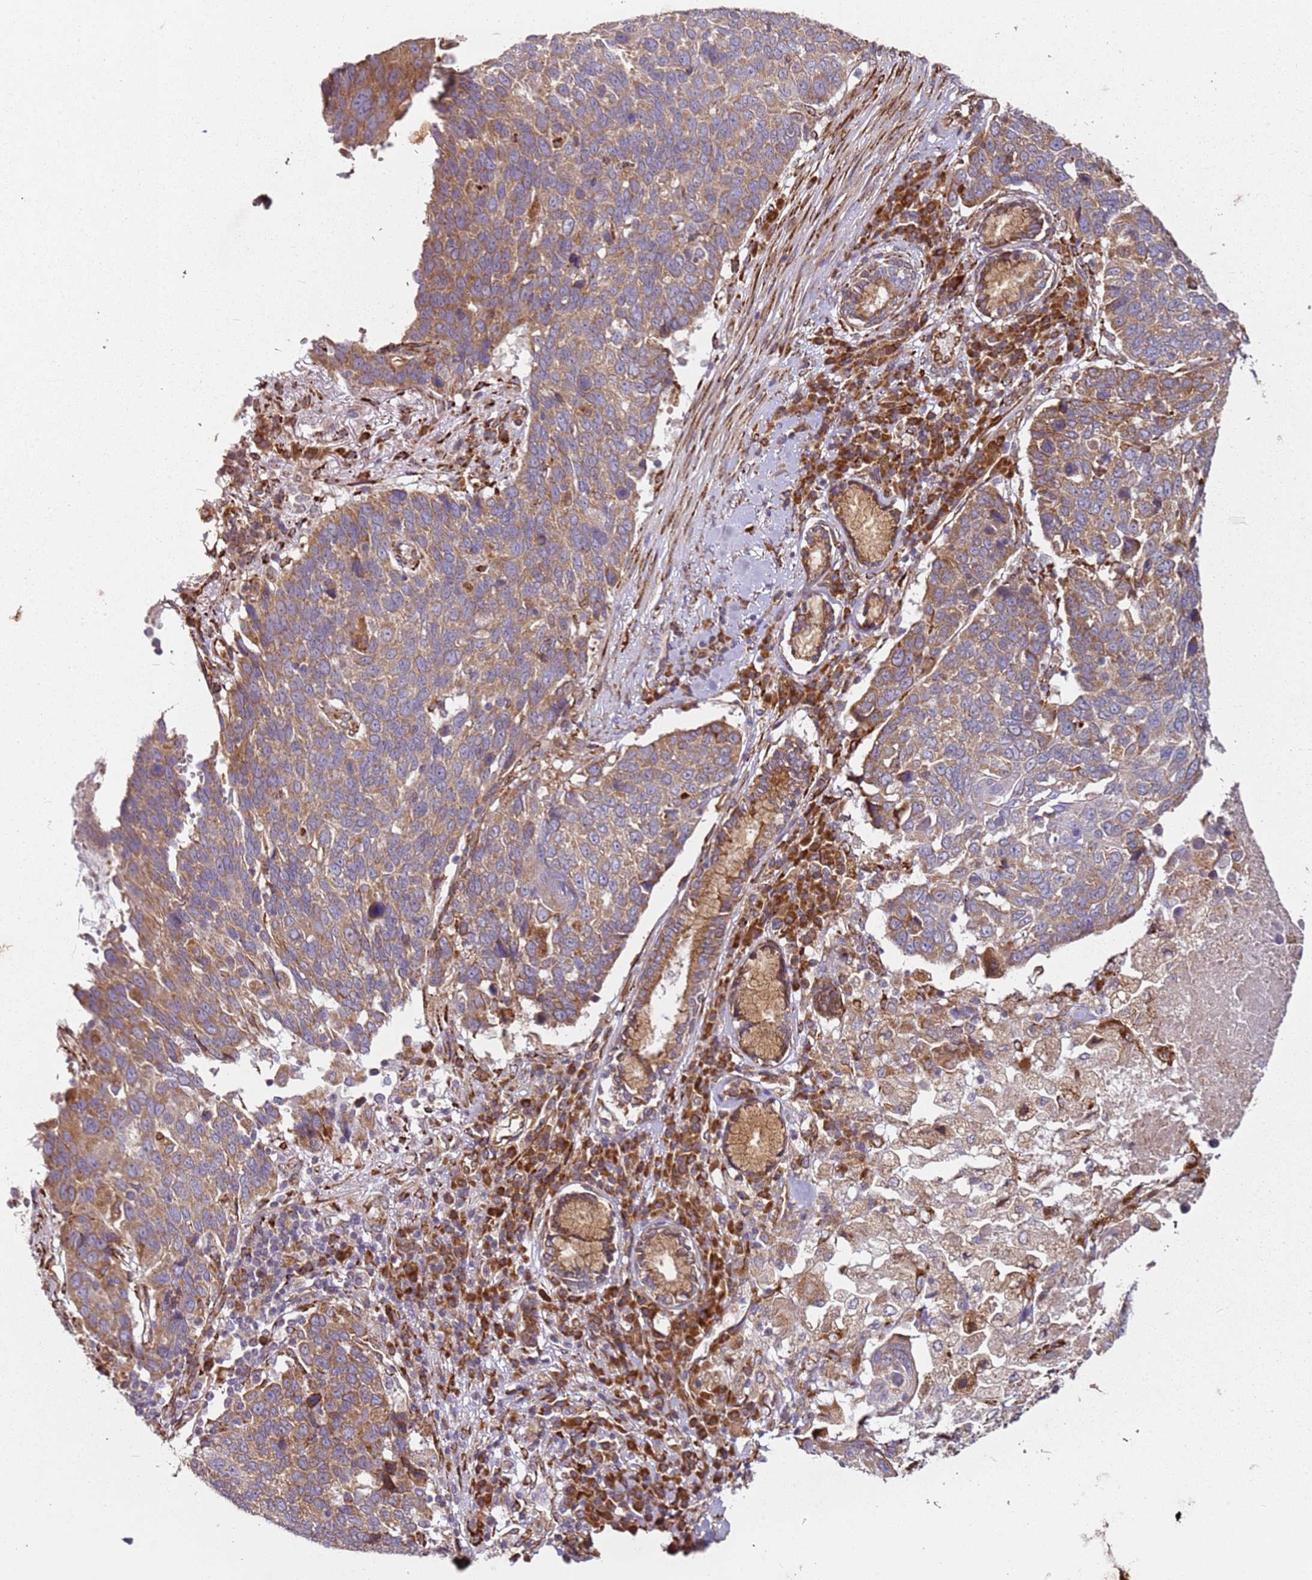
{"staining": {"intensity": "moderate", "quantity": ">75%", "location": "cytoplasmic/membranous"}, "tissue": "lung cancer", "cell_type": "Tumor cells", "image_type": "cancer", "snomed": [{"axis": "morphology", "description": "Squamous cell carcinoma, NOS"}, {"axis": "topography", "description": "Lung"}], "caption": "IHC histopathology image of lung squamous cell carcinoma stained for a protein (brown), which exhibits medium levels of moderate cytoplasmic/membranous expression in approximately >75% of tumor cells.", "gene": "ARFRP1", "patient": {"sex": "male", "age": 66}}